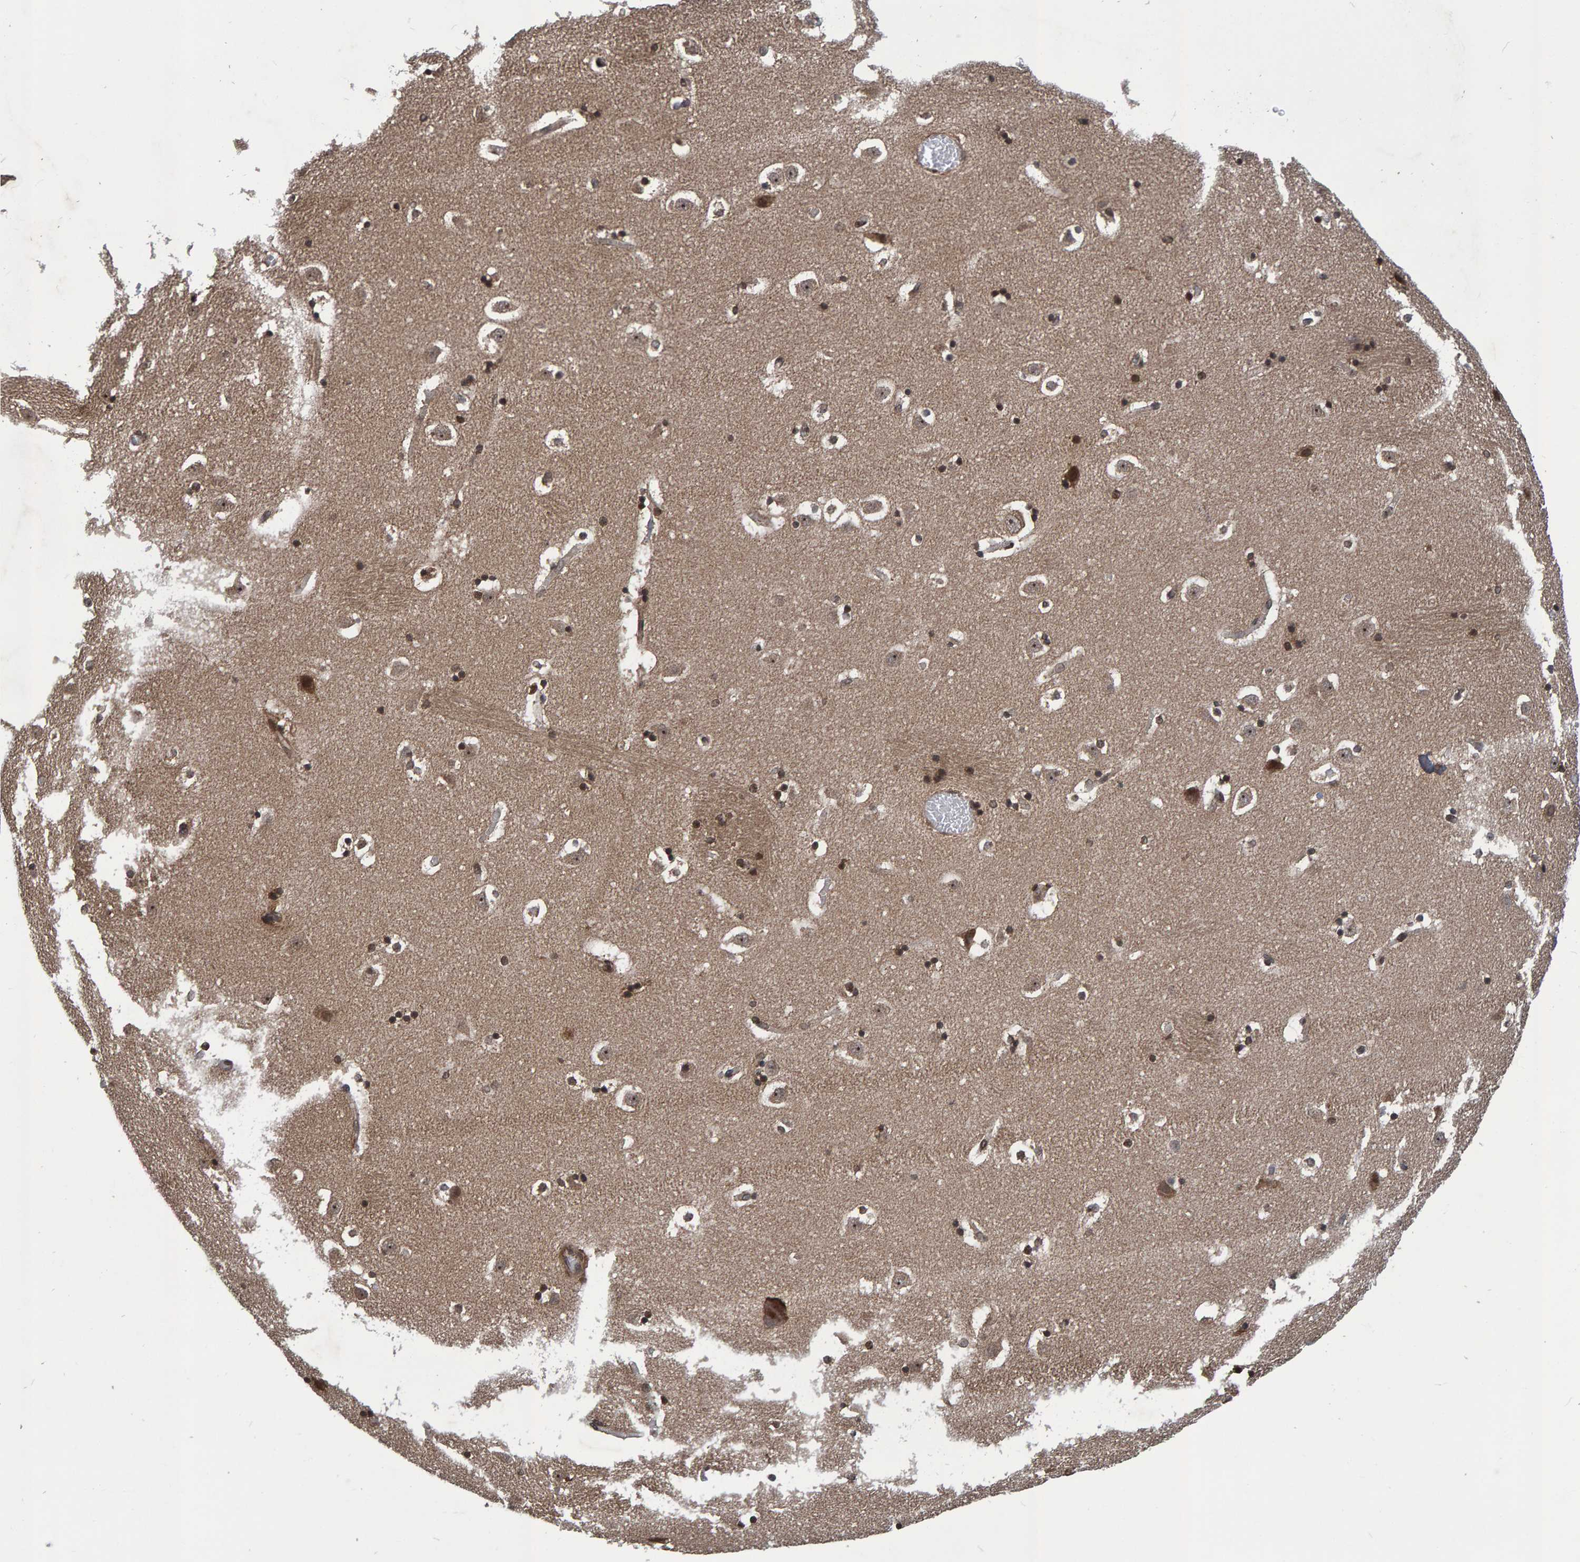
{"staining": {"intensity": "moderate", "quantity": ">75%", "location": "nuclear"}, "tissue": "caudate", "cell_type": "Glial cells", "image_type": "normal", "snomed": [{"axis": "morphology", "description": "Normal tissue, NOS"}, {"axis": "topography", "description": "Lateral ventricle wall"}], "caption": "Glial cells show medium levels of moderate nuclear expression in approximately >75% of cells in benign caudate.", "gene": "GAB2", "patient": {"sex": "male", "age": 45}}